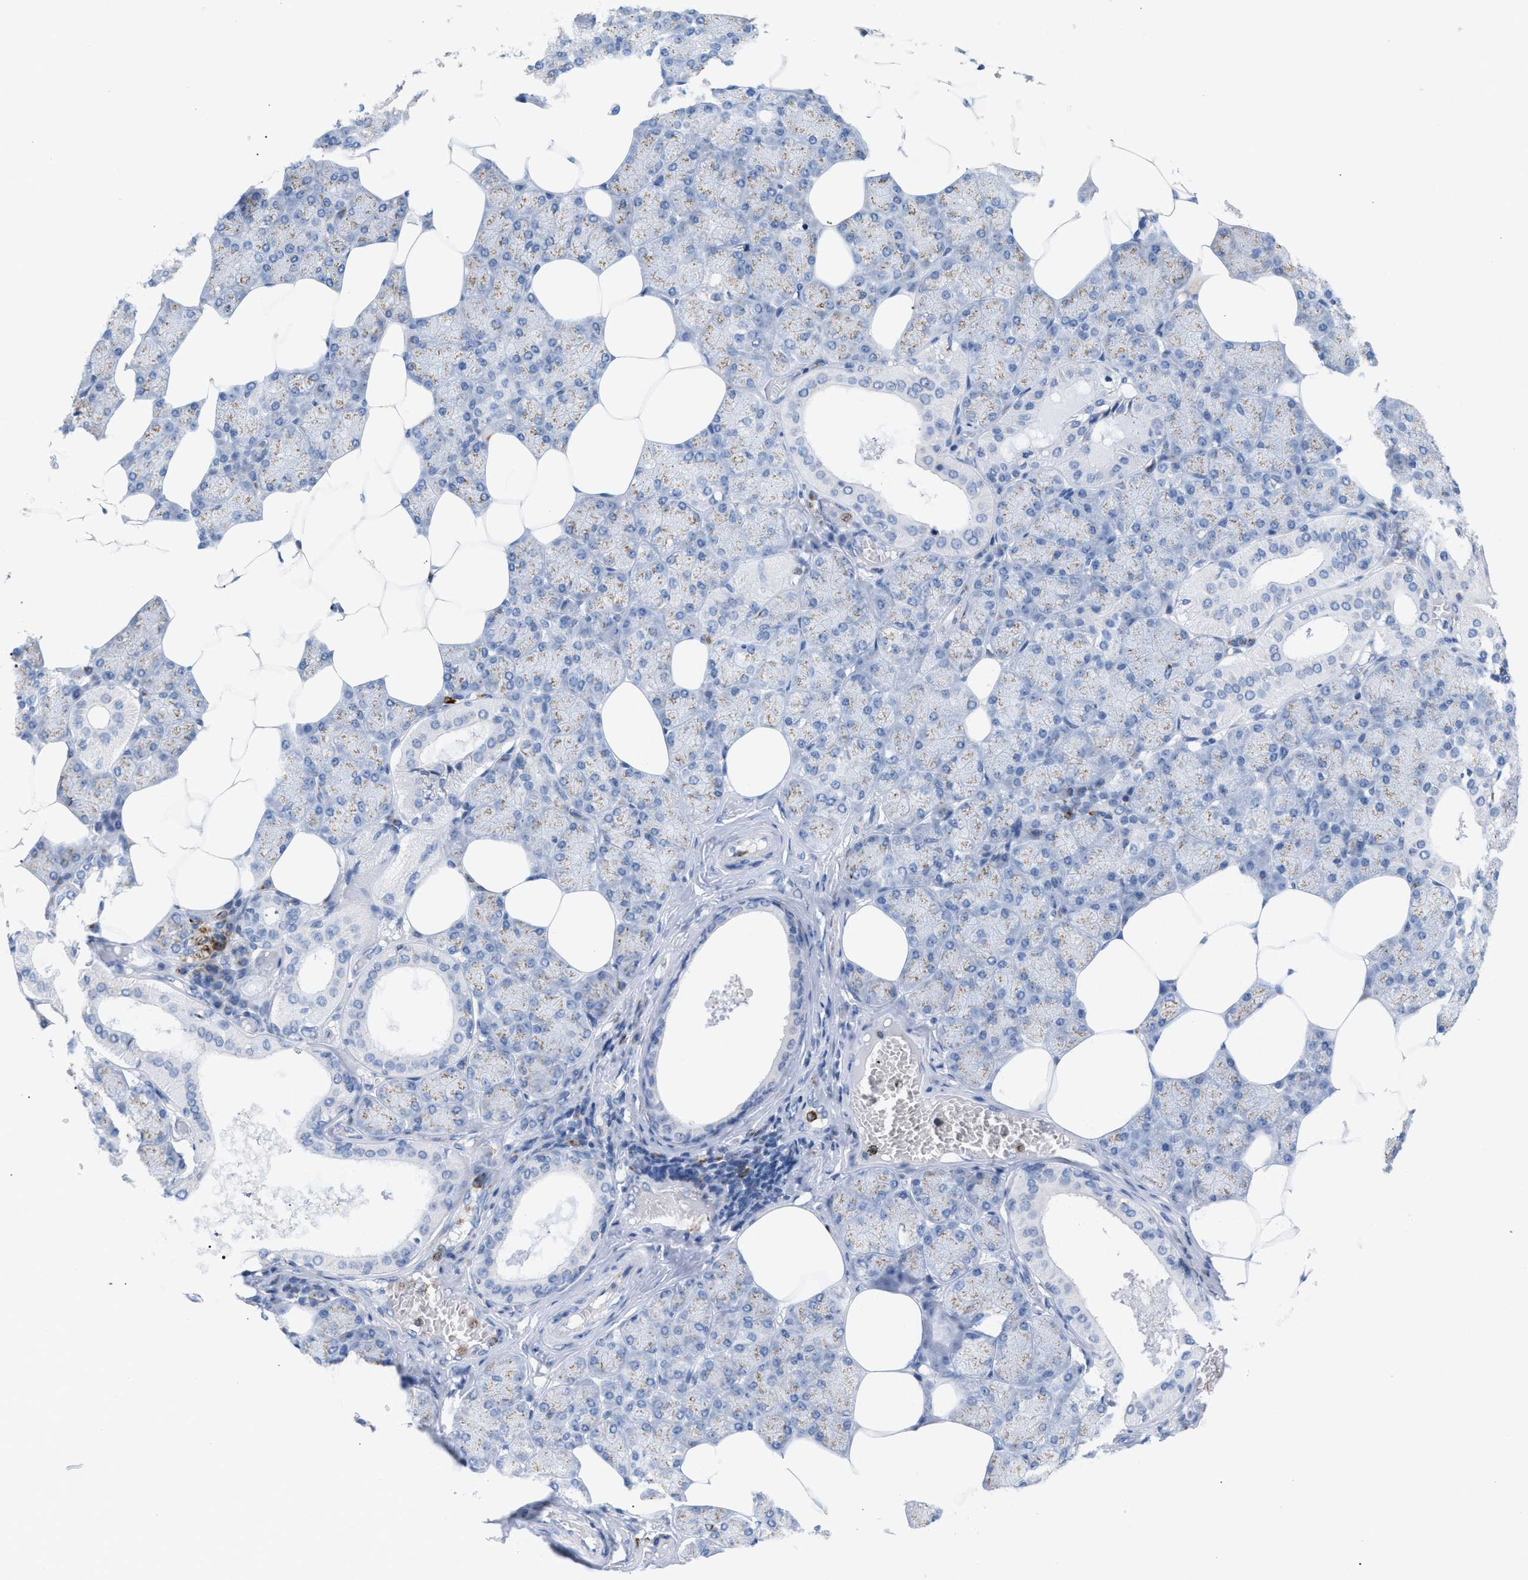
{"staining": {"intensity": "weak", "quantity": "<25%", "location": "cytoplasmic/membranous"}, "tissue": "salivary gland", "cell_type": "Glandular cells", "image_type": "normal", "snomed": [{"axis": "morphology", "description": "Normal tissue, NOS"}, {"axis": "topography", "description": "Salivary gland"}], "caption": "IHC image of unremarkable salivary gland: salivary gland stained with DAB (3,3'-diaminobenzidine) exhibits no significant protein staining in glandular cells. The staining was performed using DAB to visualize the protein expression in brown, while the nuclei were stained in blue with hematoxylin (Magnification: 20x).", "gene": "TACC3", "patient": {"sex": "male", "age": 62}}